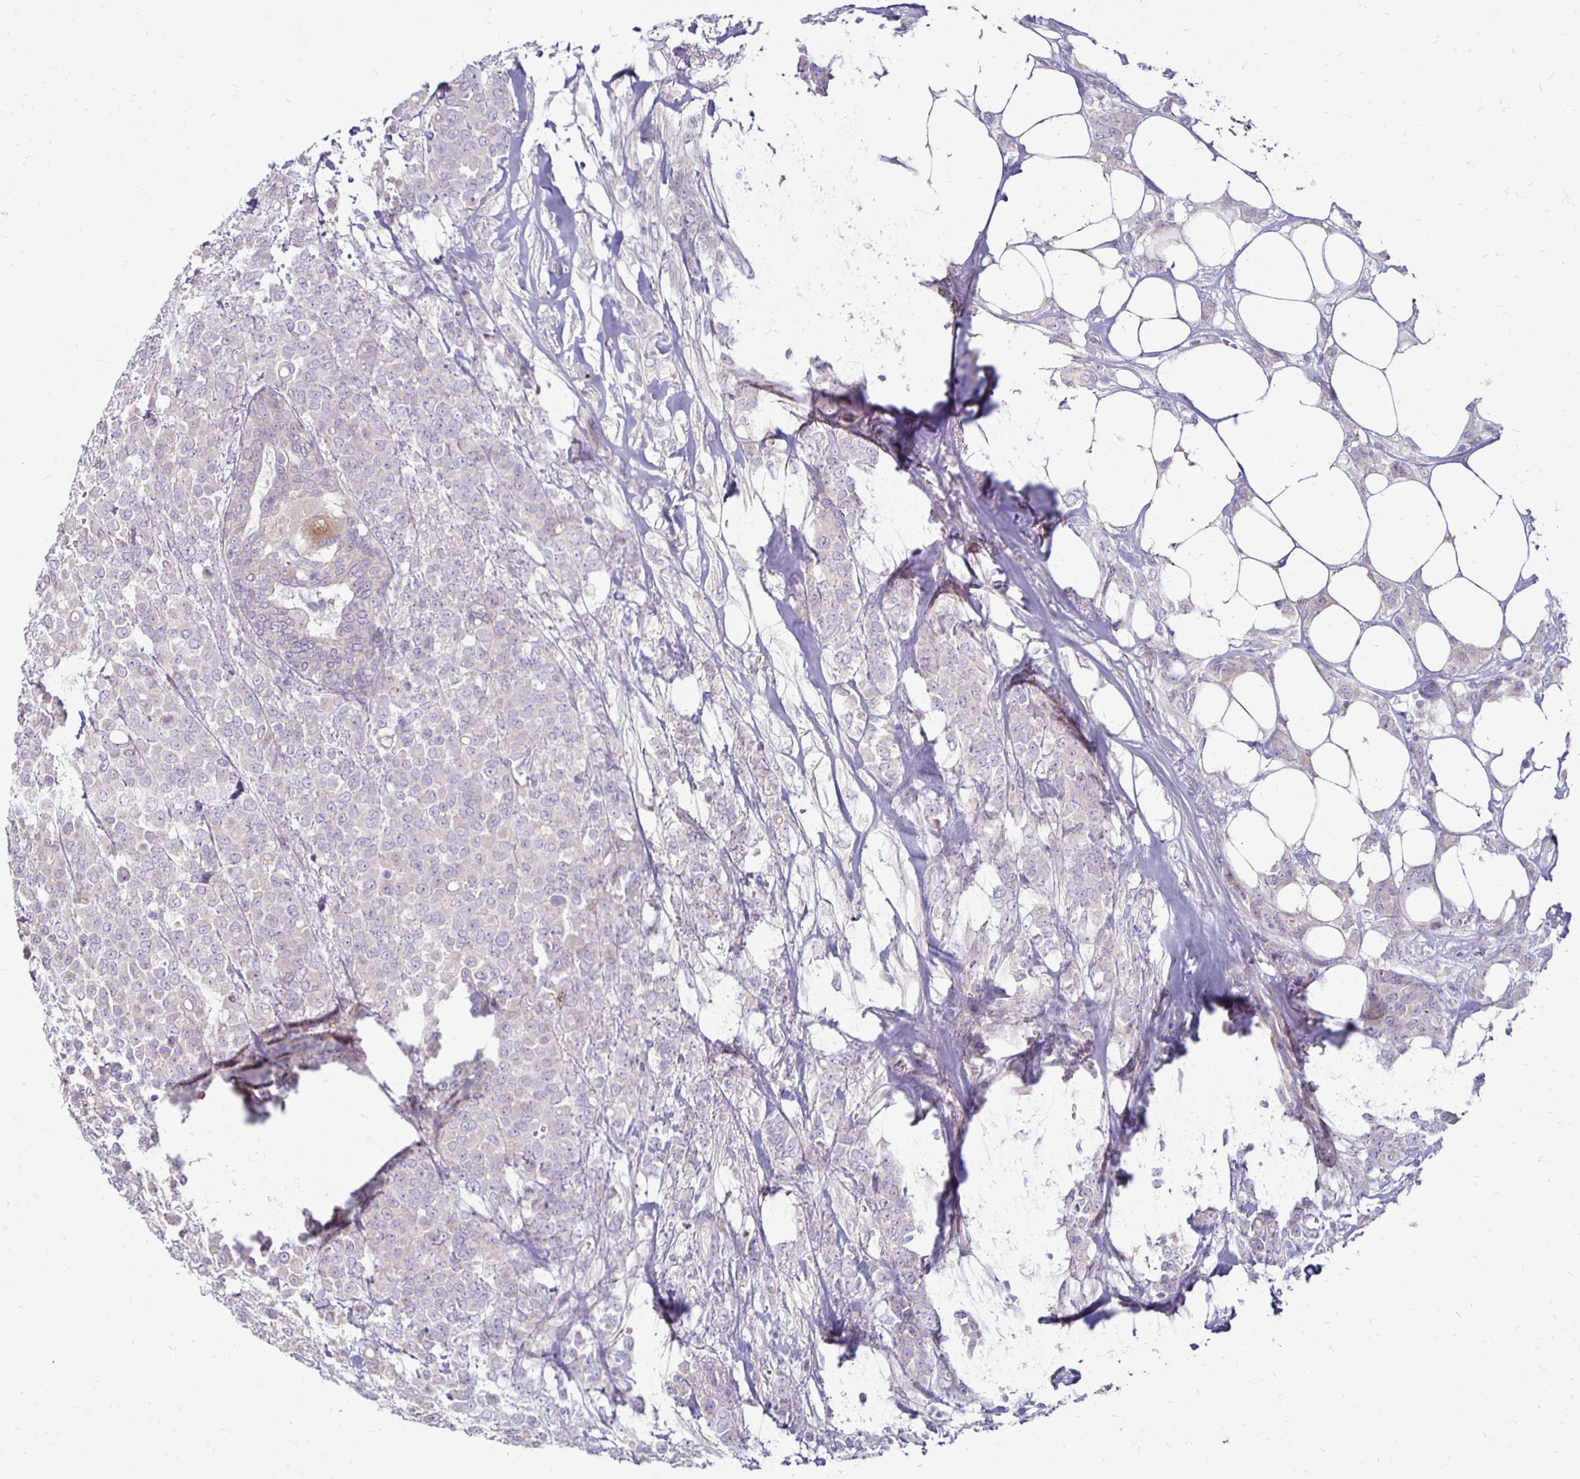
{"staining": {"intensity": "negative", "quantity": "none", "location": "none"}, "tissue": "breast cancer", "cell_type": "Tumor cells", "image_type": "cancer", "snomed": [{"axis": "morphology", "description": "Lobular carcinoma"}, {"axis": "topography", "description": "Breast"}], "caption": "Breast cancer stained for a protein using immunohistochemistry (IHC) displays no positivity tumor cells.", "gene": "KATNBL1", "patient": {"sex": "female", "age": 91}}